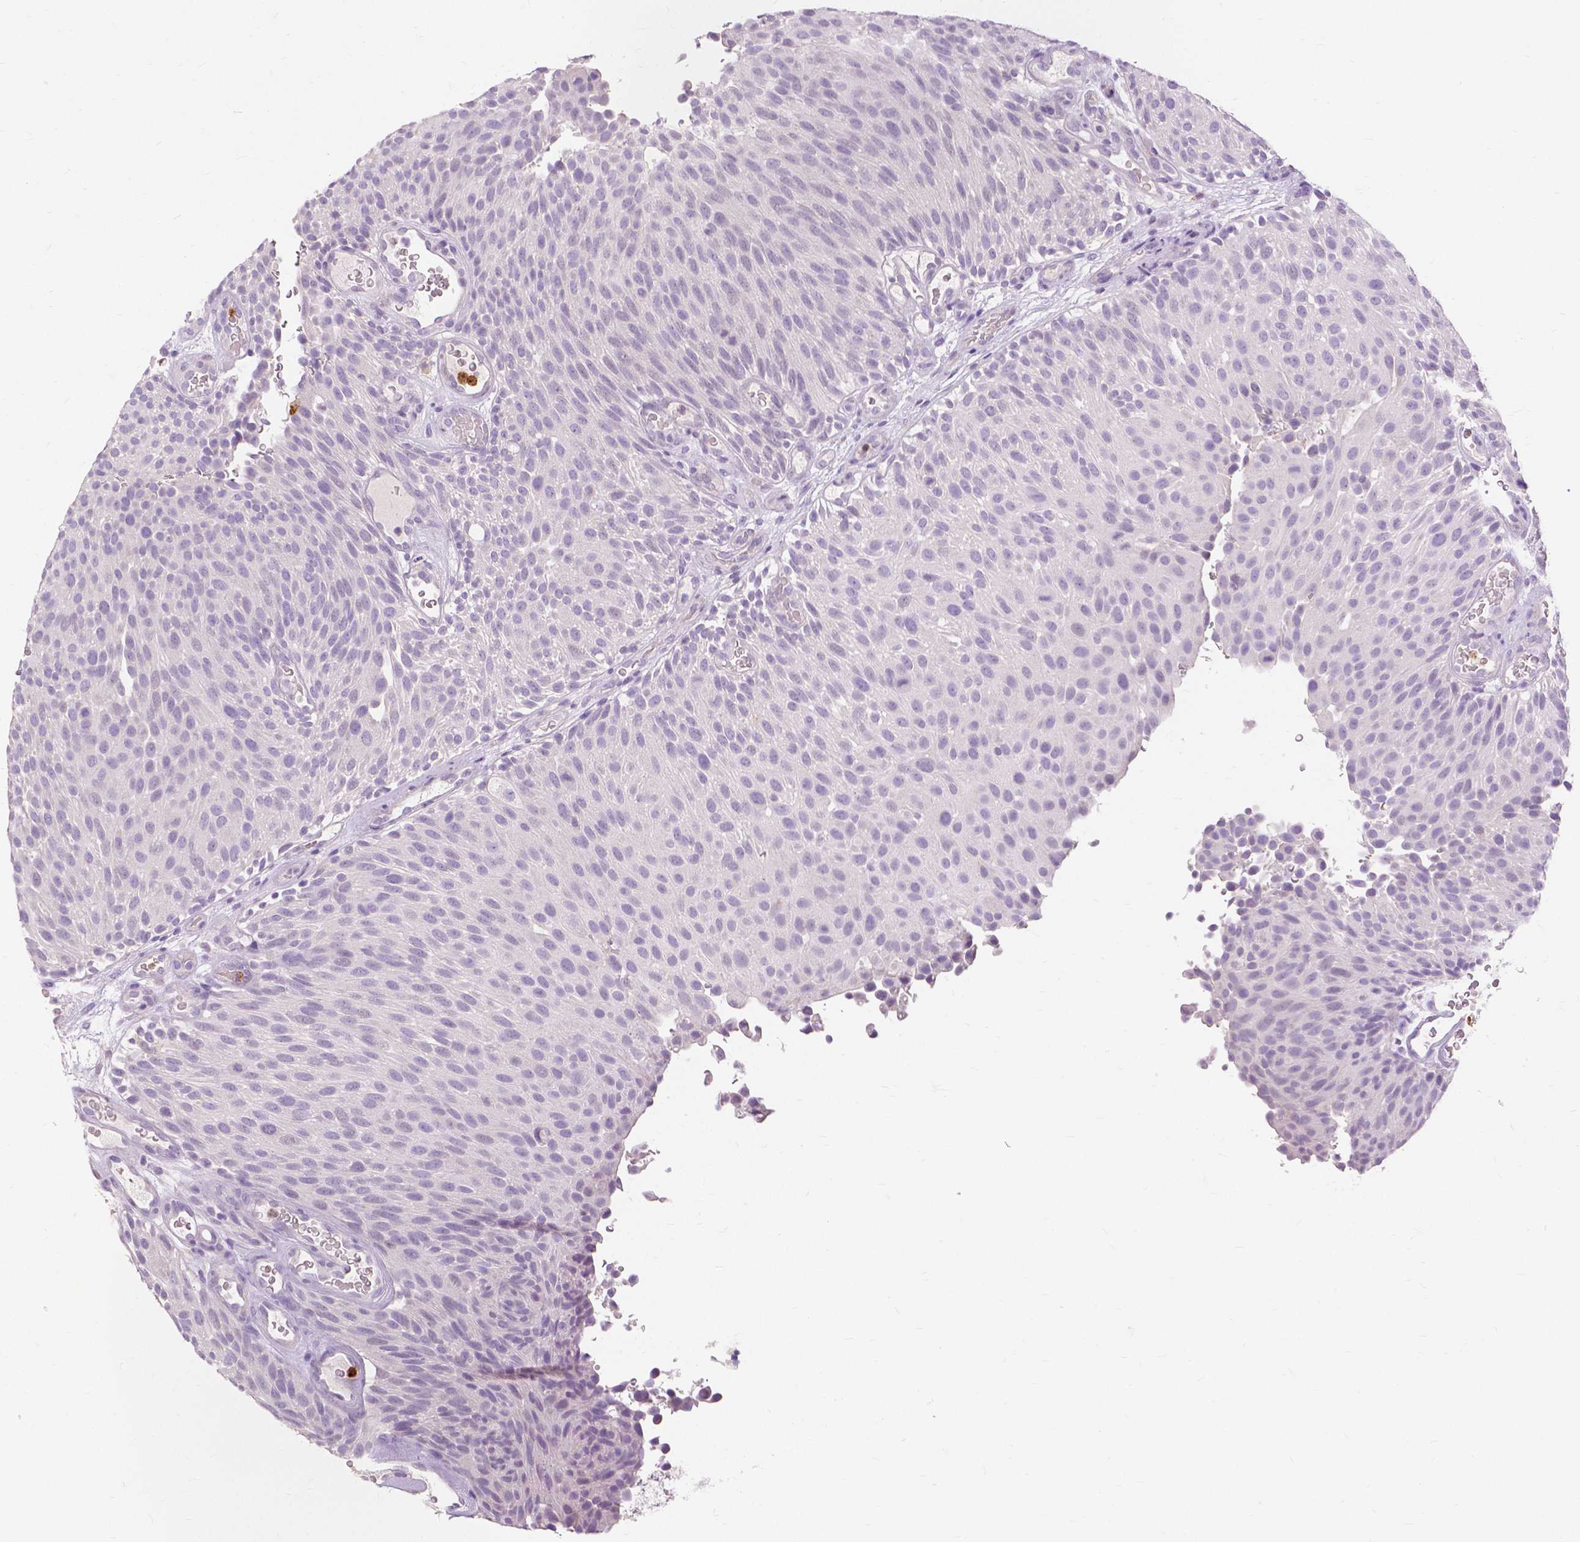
{"staining": {"intensity": "negative", "quantity": "none", "location": "none"}, "tissue": "urothelial cancer", "cell_type": "Tumor cells", "image_type": "cancer", "snomed": [{"axis": "morphology", "description": "Urothelial carcinoma, Low grade"}, {"axis": "topography", "description": "Urinary bladder"}], "caption": "A micrograph of low-grade urothelial carcinoma stained for a protein exhibits no brown staining in tumor cells. (Stains: DAB IHC with hematoxylin counter stain, Microscopy: brightfield microscopy at high magnification).", "gene": "CXCR2", "patient": {"sex": "male", "age": 78}}